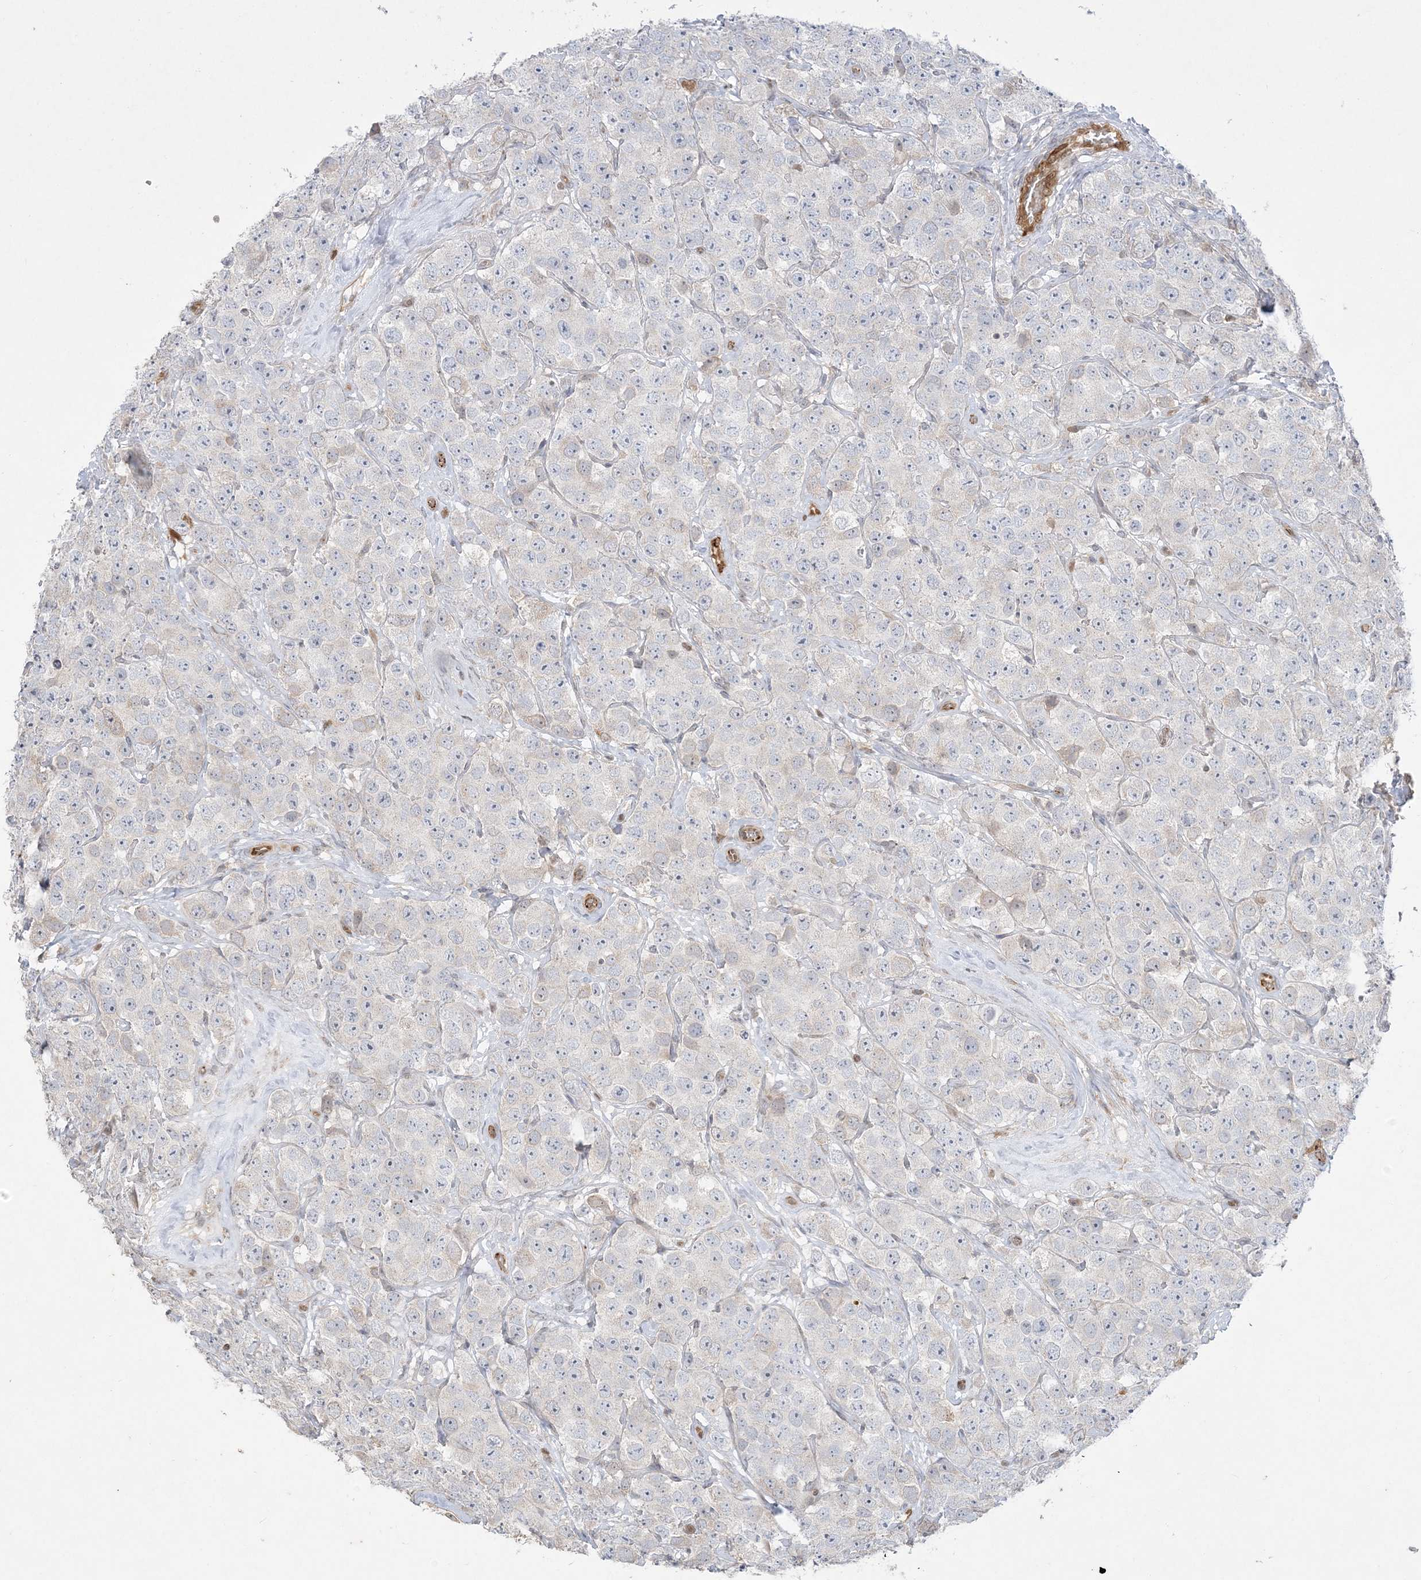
{"staining": {"intensity": "negative", "quantity": "none", "location": "none"}, "tissue": "testis cancer", "cell_type": "Tumor cells", "image_type": "cancer", "snomed": [{"axis": "morphology", "description": "Seminoma, NOS"}, {"axis": "topography", "description": "Testis"}], "caption": "Human testis cancer (seminoma) stained for a protein using immunohistochemistry (IHC) reveals no positivity in tumor cells.", "gene": "INPP1", "patient": {"sex": "male", "age": 28}}